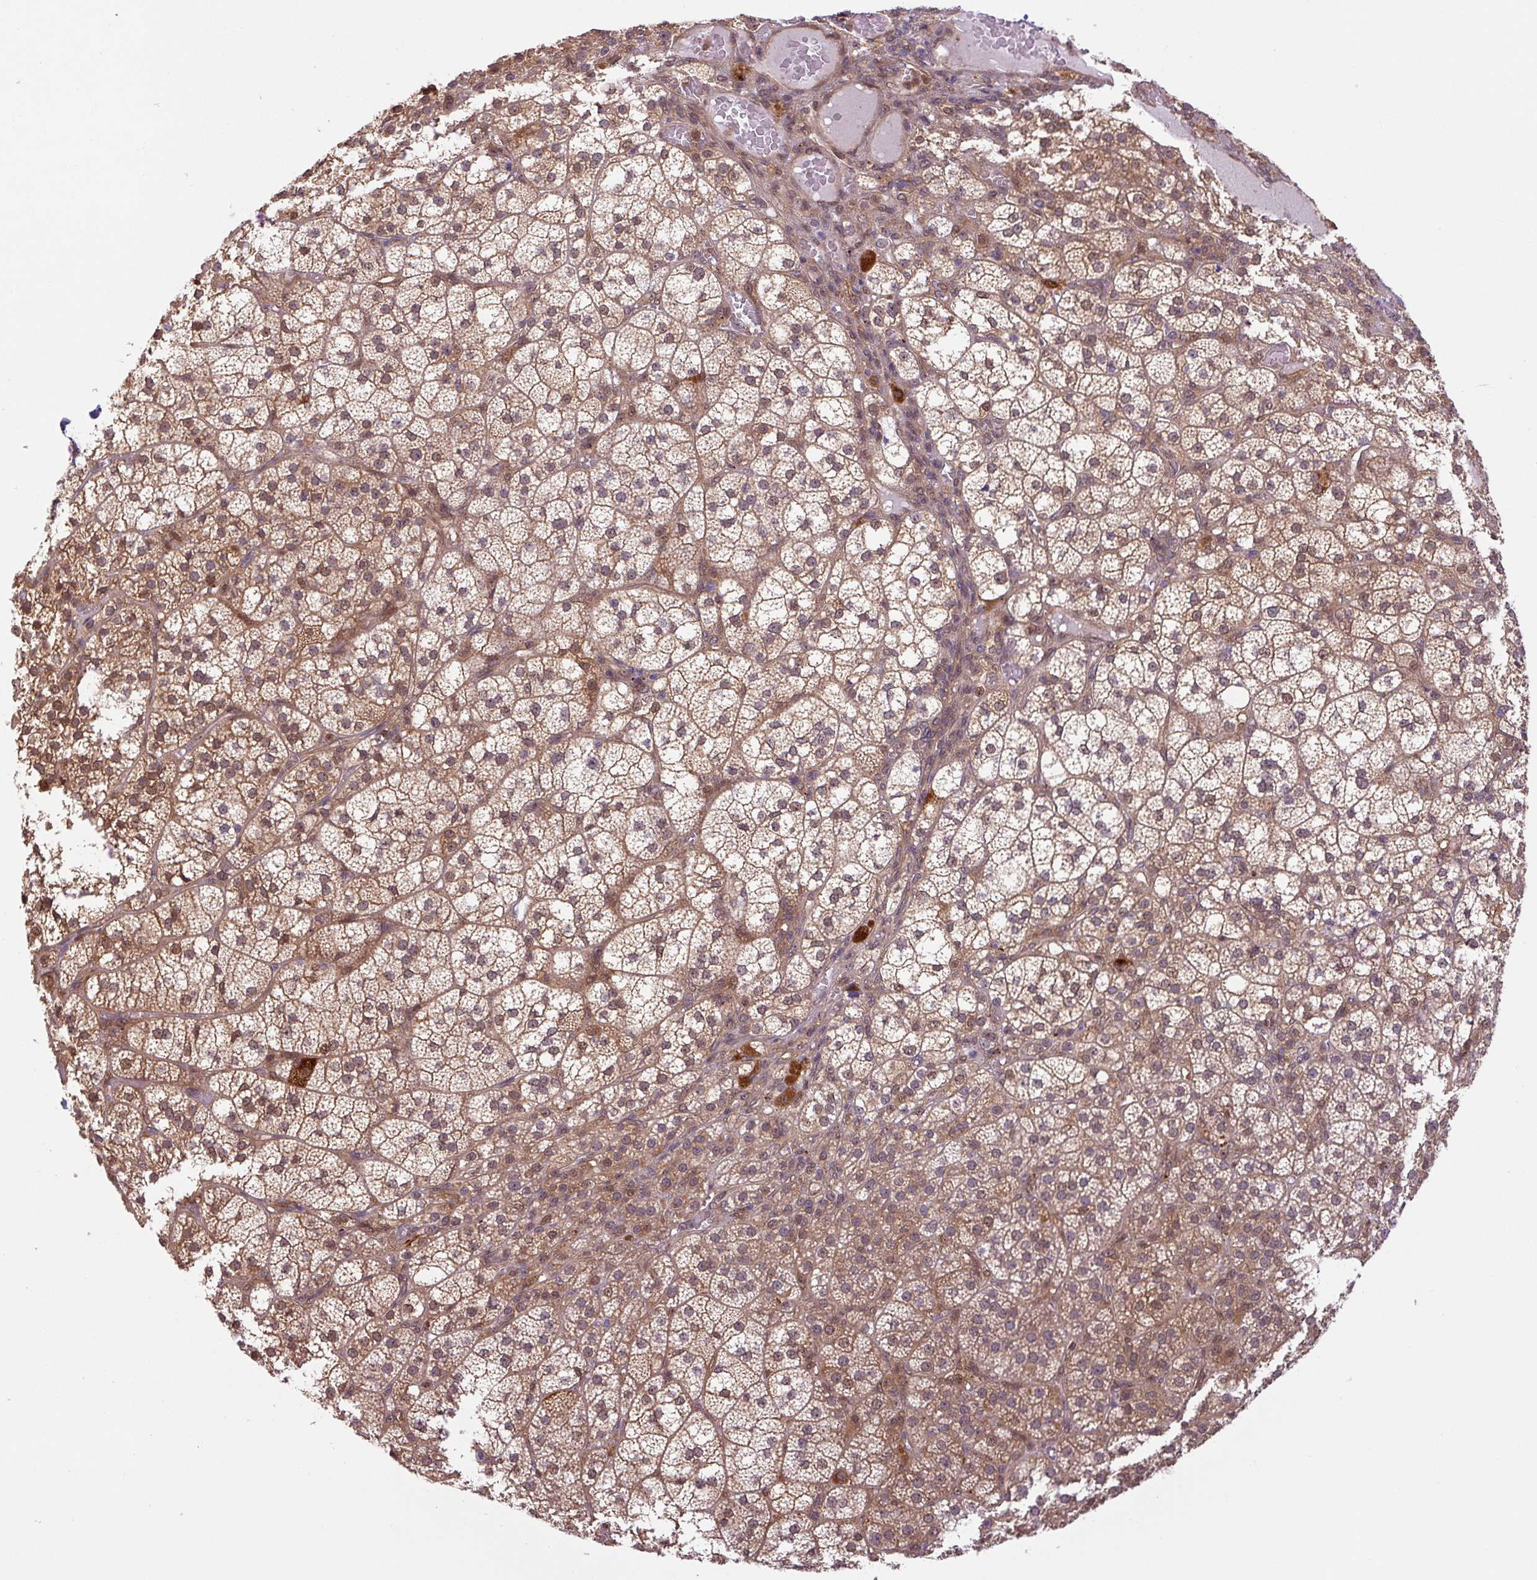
{"staining": {"intensity": "strong", "quantity": "25%-75%", "location": "cytoplasmic/membranous"}, "tissue": "adrenal gland", "cell_type": "Glandular cells", "image_type": "normal", "snomed": [{"axis": "morphology", "description": "Normal tissue, NOS"}, {"axis": "topography", "description": "Adrenal gland"}], "caption": "Protein expression analysis of benign adrenal gland exhibits strong cytoplasmic/membranous staining in approximately 25%-75% of glandular cells. The staining is performed using DAB brown chromogen to label protein expression. The nuclei are counter-stained blue using hematoxylin.", "gene": "ZSWIM7", "patient": {"sex": "female", "age": 60}}